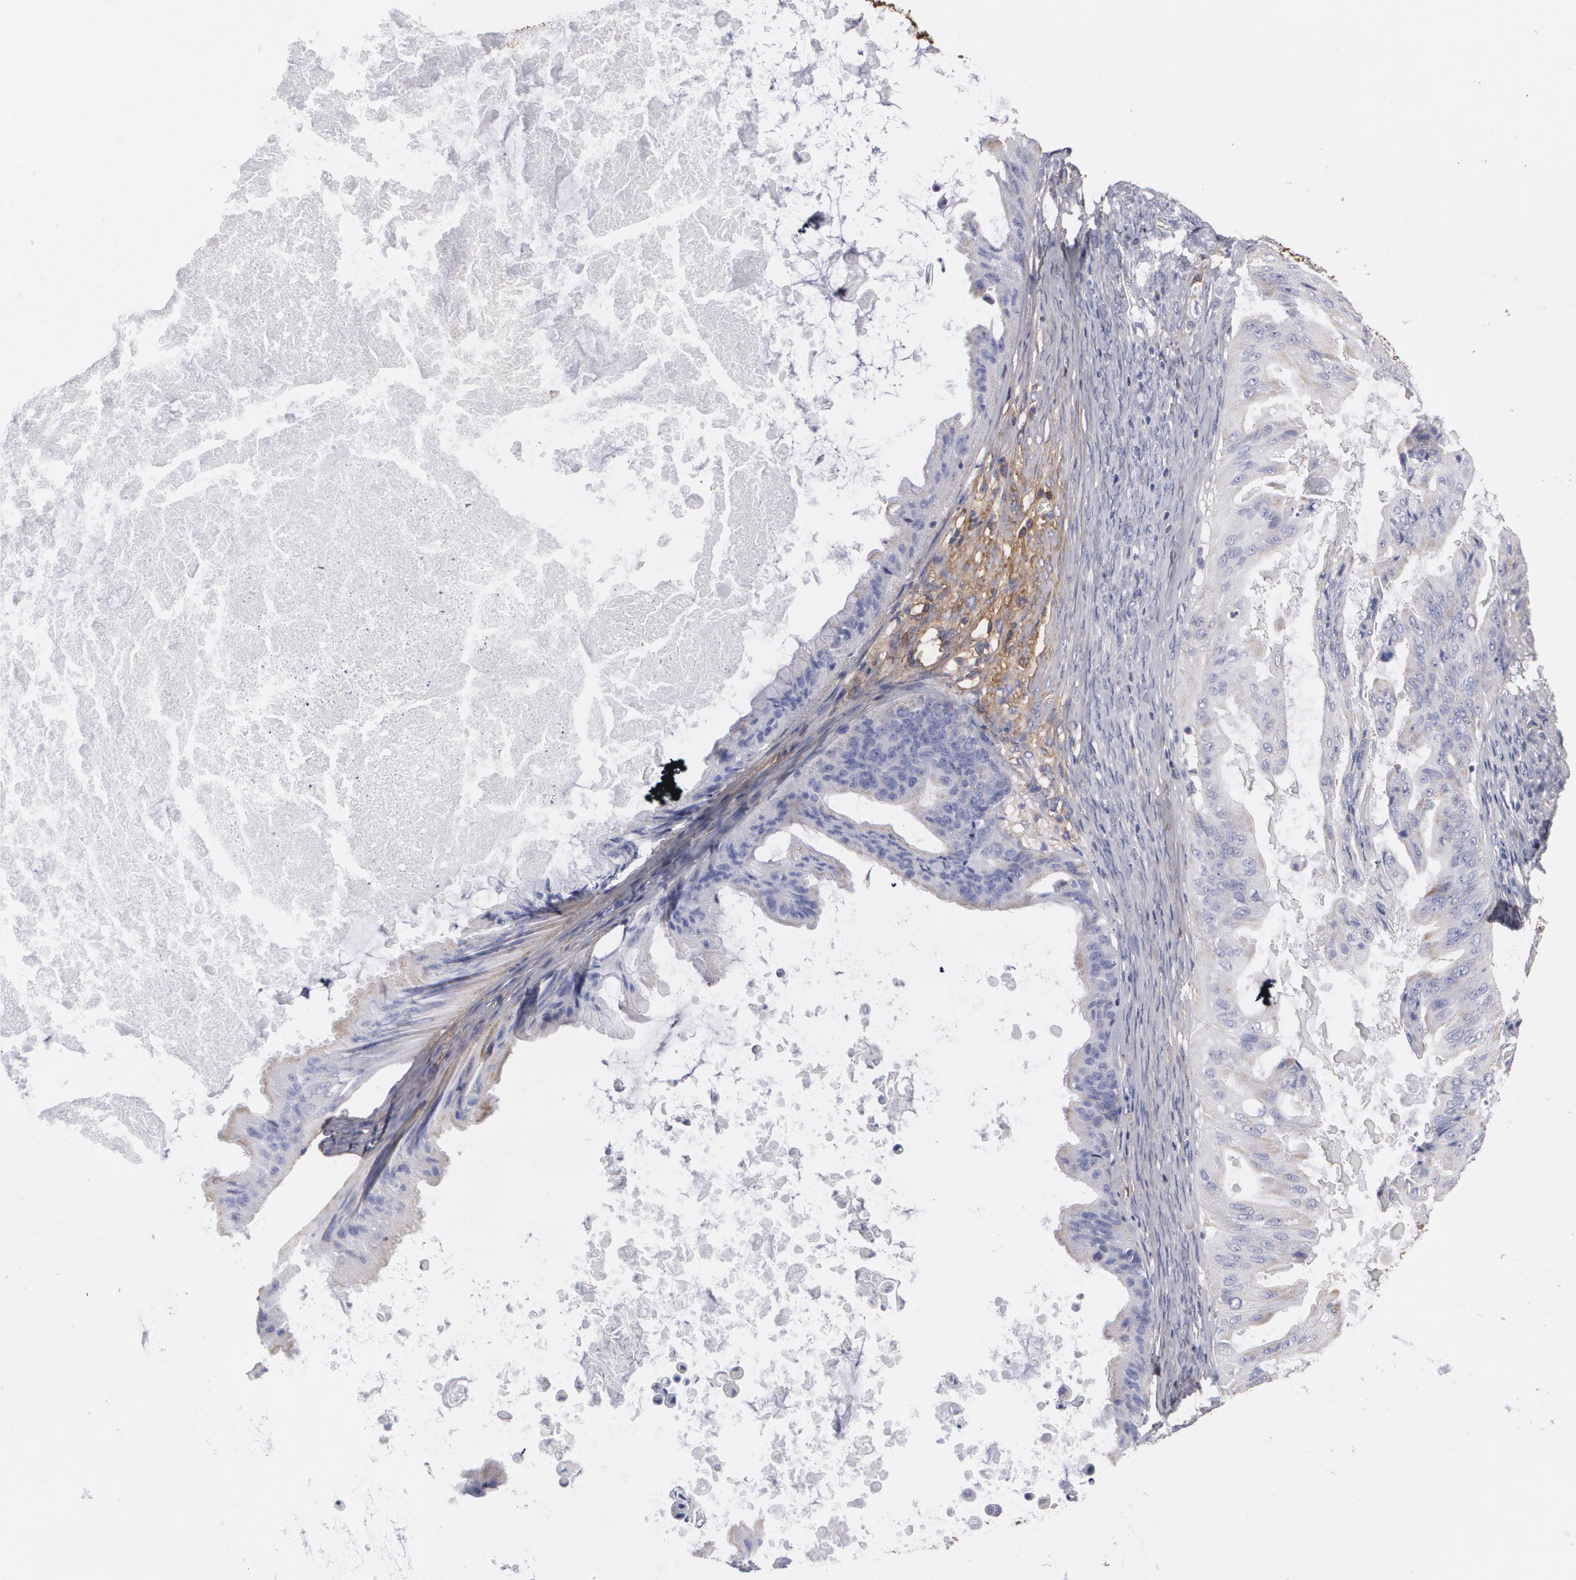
{"staining": {"intensity": "weak", "quantity": "25%-75%", "location": "cytoplasmic/membranous"}, "tissue": "ovarian cancer", "cell_type": "Tumor cells", "image_type": "cancer", "snomed": [{"axis": "morphology", "description": "Cystadenocarcinoma, mucinous, NOS"}, {"axis": "topography", "description": "Ovary"}], "caption": "DAB (3,3'-diaminobenzidine) immunohistochemical staining of human ovarian cancer exhibits weak cytoplasmic/membranous protein positivity in approximately 25%-75% of tumor cells.", "gene": "FBLN1", "patient": {"sex": "female", "age": 37}}